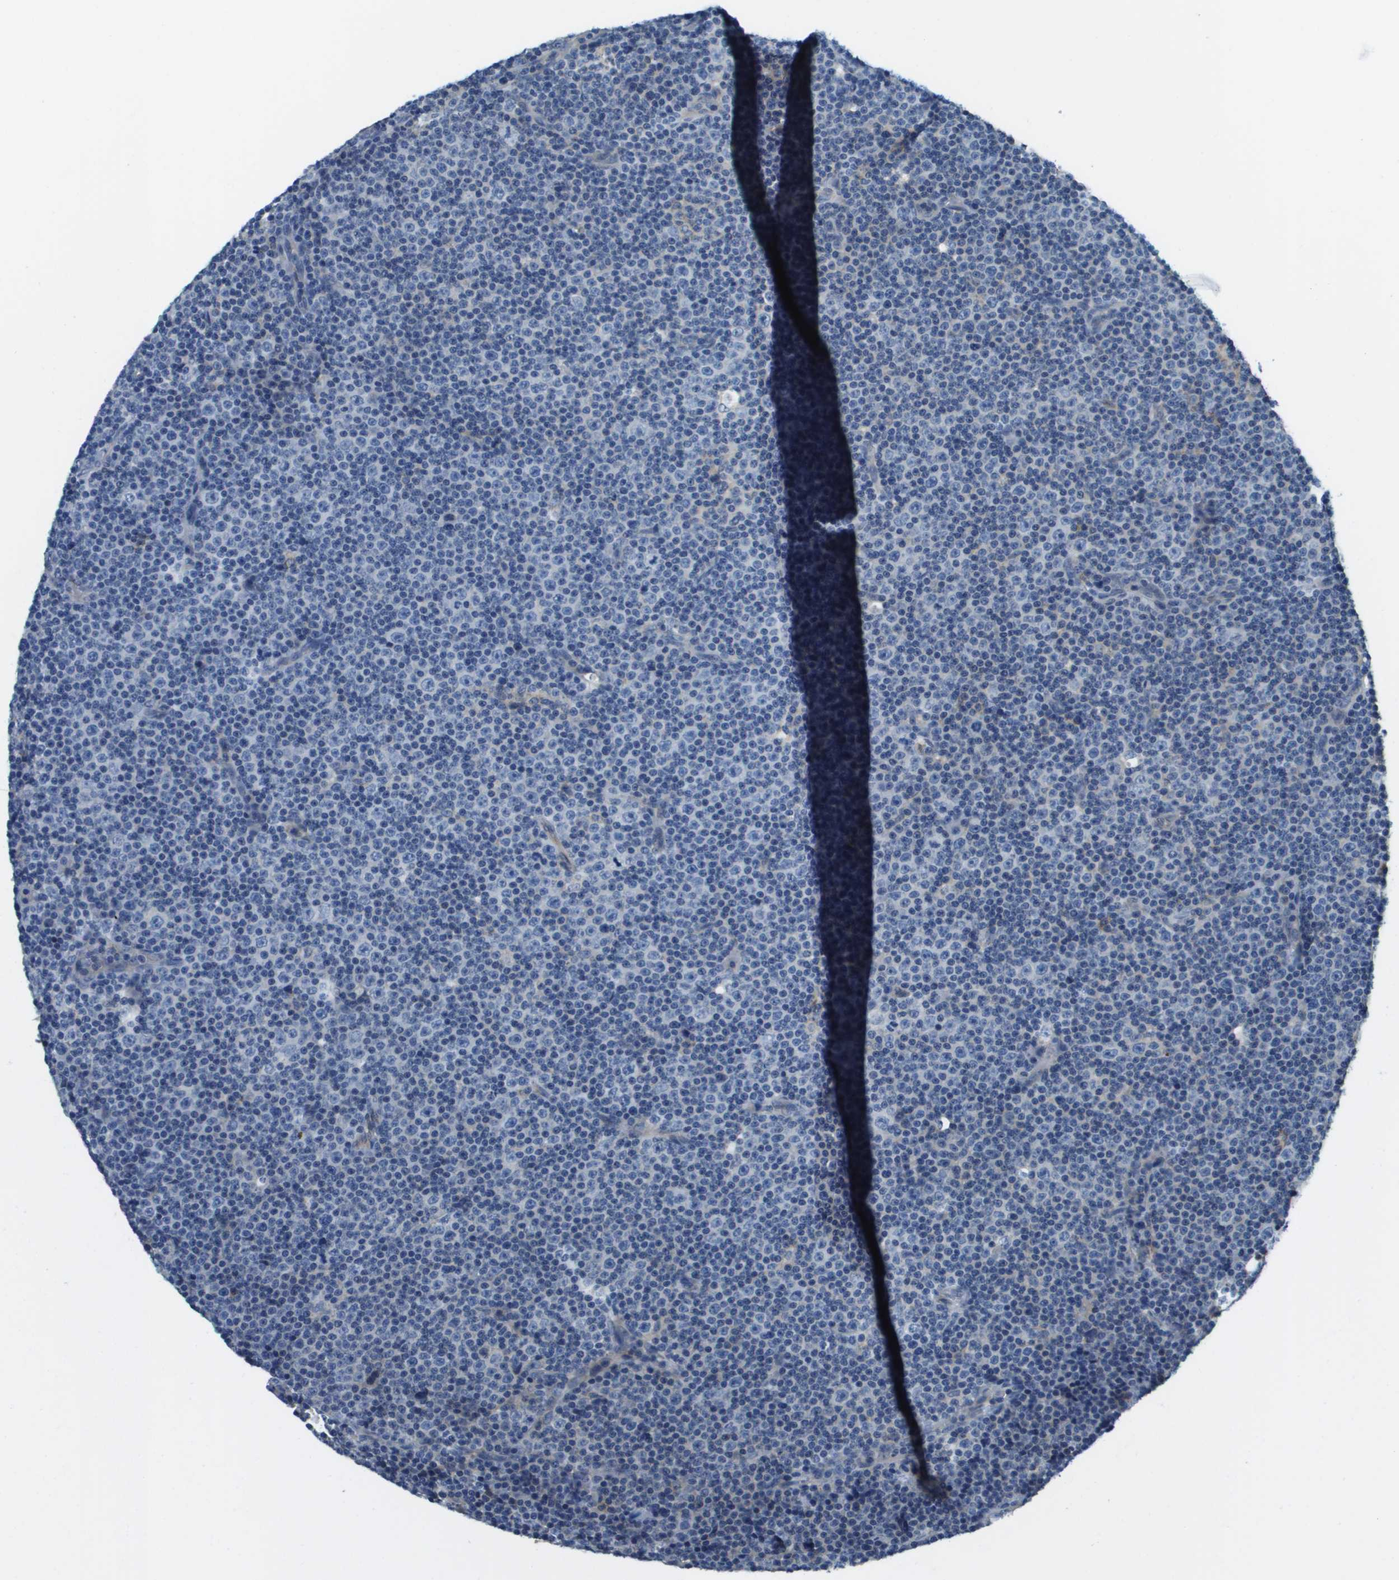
{"staining": {"intensity": "negative", "quantity": "none", "location": "none"}, "tissue": "lymphoma", "cell_type": "Tumor cells", "image_type": "cancer", "snomed": [{"axis": "morphology", "description": "Malignant lymphoma, non-Hodgkin's type, Low grade"}, {"axis": "topography", "description": "Lymph node"}], "caption": "Immunohistochemical staining of low-grade malignant lymphoma, non-Hodgkin's type demonstrates no significant positivity in tumor cells. Nuclei are stained in blue.", "gene": "SLC16A3", "patient": {"sex": "female", "age": 67}}